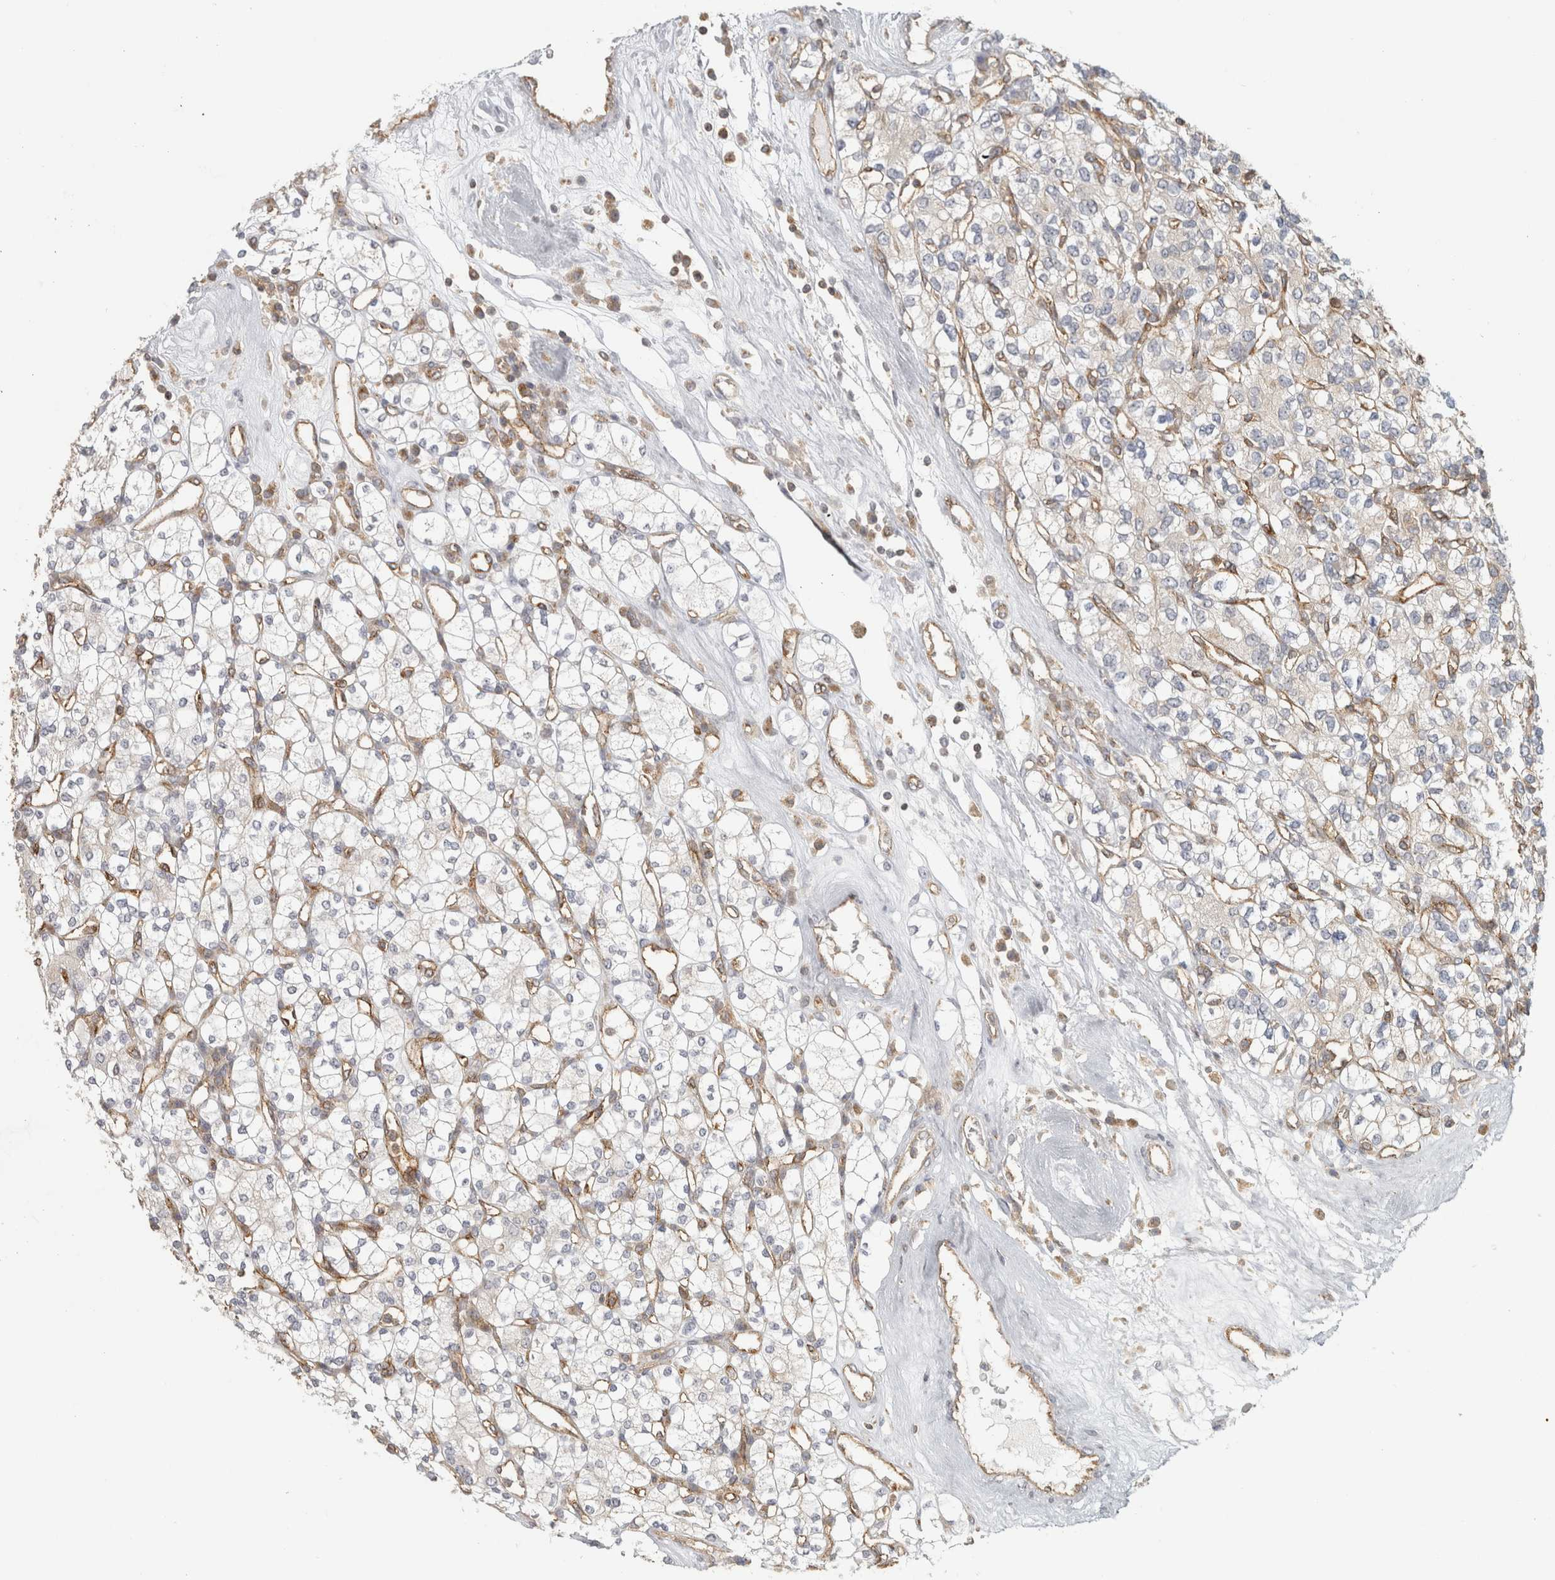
{"staining": {"intensity": "negative", "quantity": "none", "location": "none"}, "tissue": "renal cancer", "cell_type": "Tumor cells", "image_type": "cancer", "snomed": [{"axis": "morphology", "description": "Adenocarcinoma, NOS"}, {"axis": "topography", "description": "Kidney"}], "caption": "A high-resolution photomicrograph shows immunohistochemistry (IHC) staining of renal cancer, which demonstrates no significant staining in tumor cells.", "gene": "HLA-E", "patient": {"sex": "male", "age": 77}}